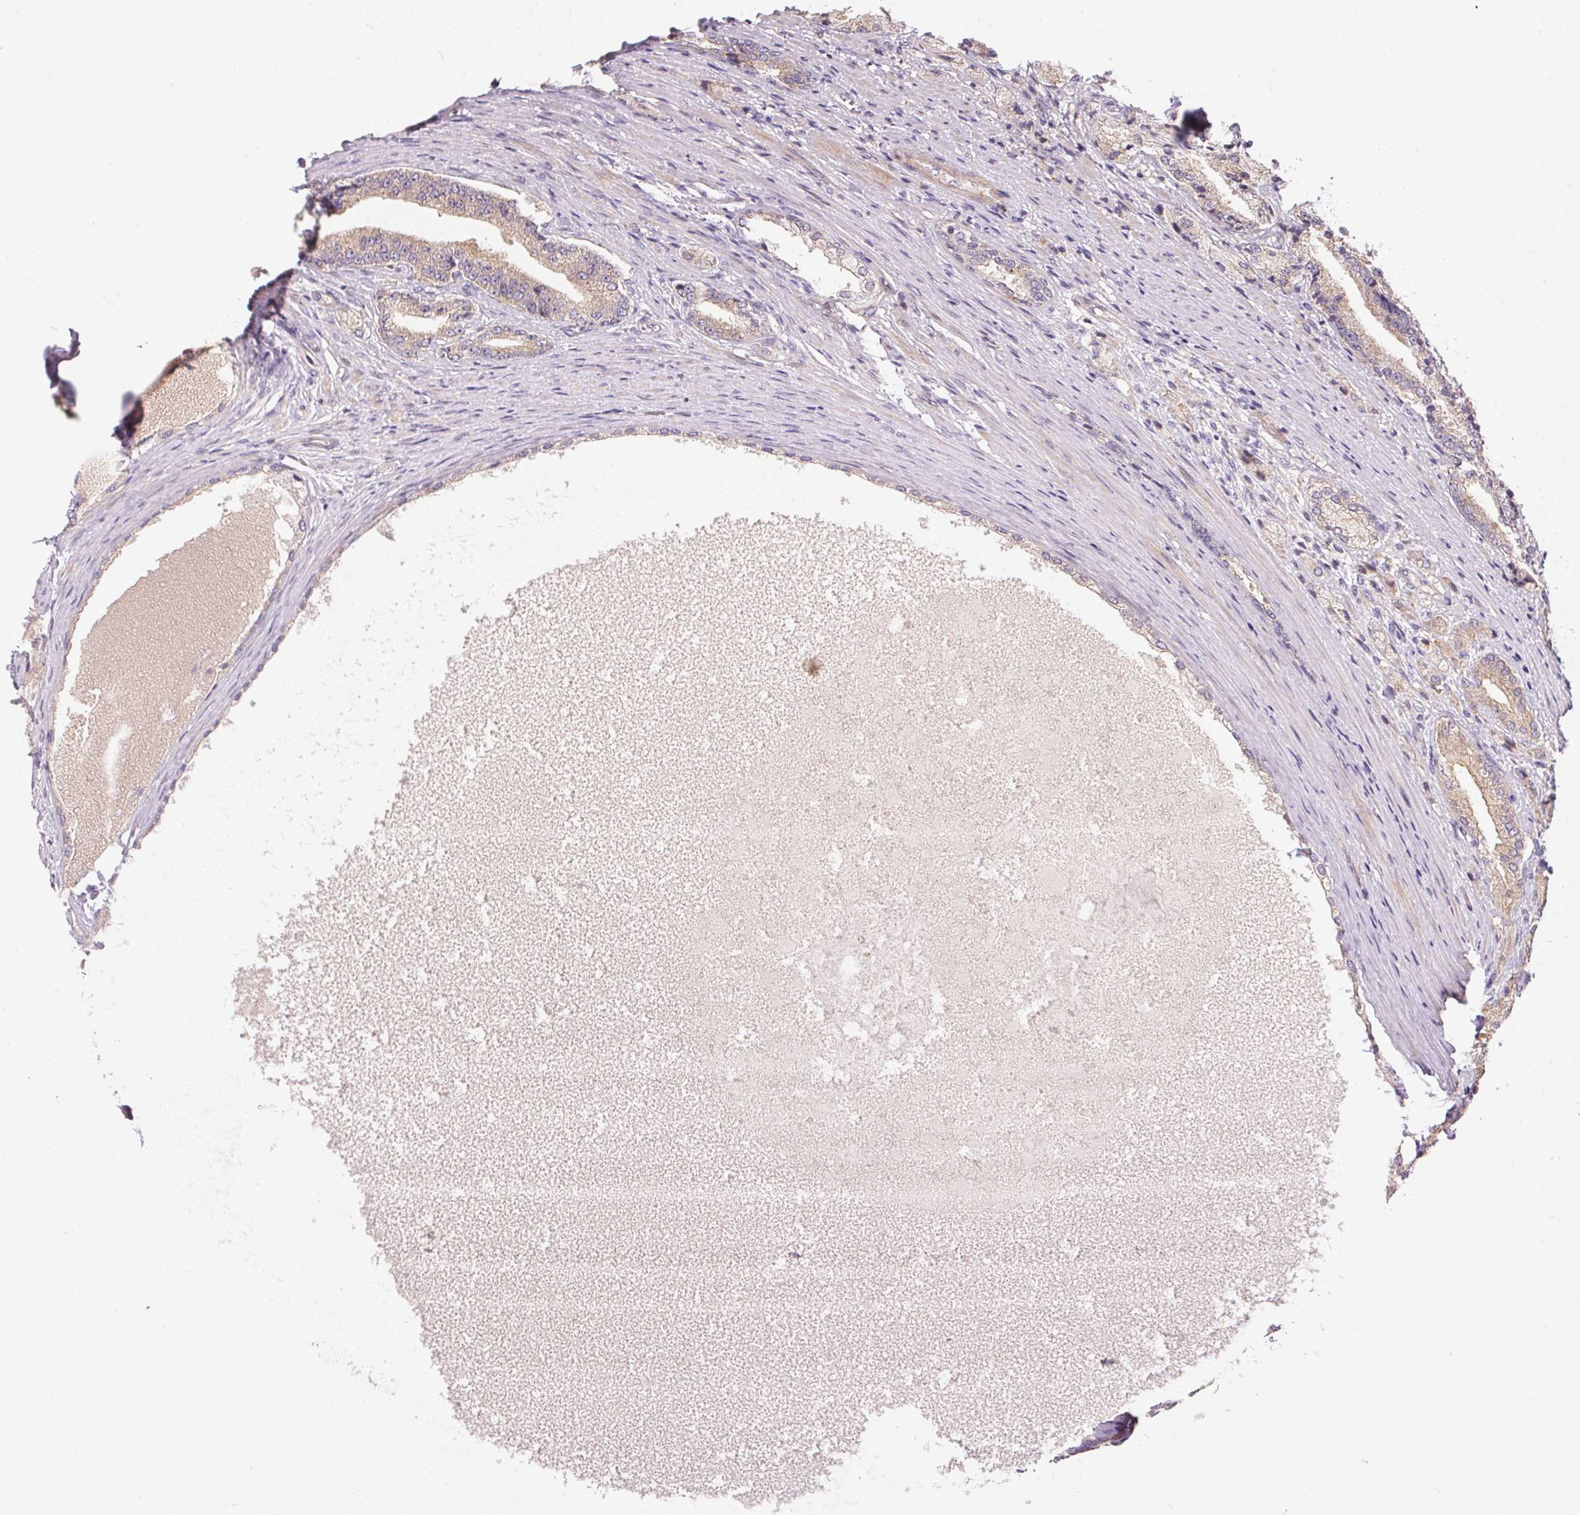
{"staining": {"intensity": "weak", "quantity": "25%-75%", "location": "cytoplasmic/membranous"}, "tissue": "prostate cancer", "cell_type": "Tumor cells", "image_type": "cancer", "snomed": [{"axis": "morphology", "description": "Adenocarcinoma, High grade"}, {"axis": "topography", "description": "Prostate and seminal vesicle, NOS"}], "caption": "Immunohistochemical staining of human prostate cancer demonstrates low levels of weak cytoplasmic/membranous expression in about 25%-75% of tumor cells.", "gene": "UNC13B", "patient": {"sex": "male", "age": 61}}